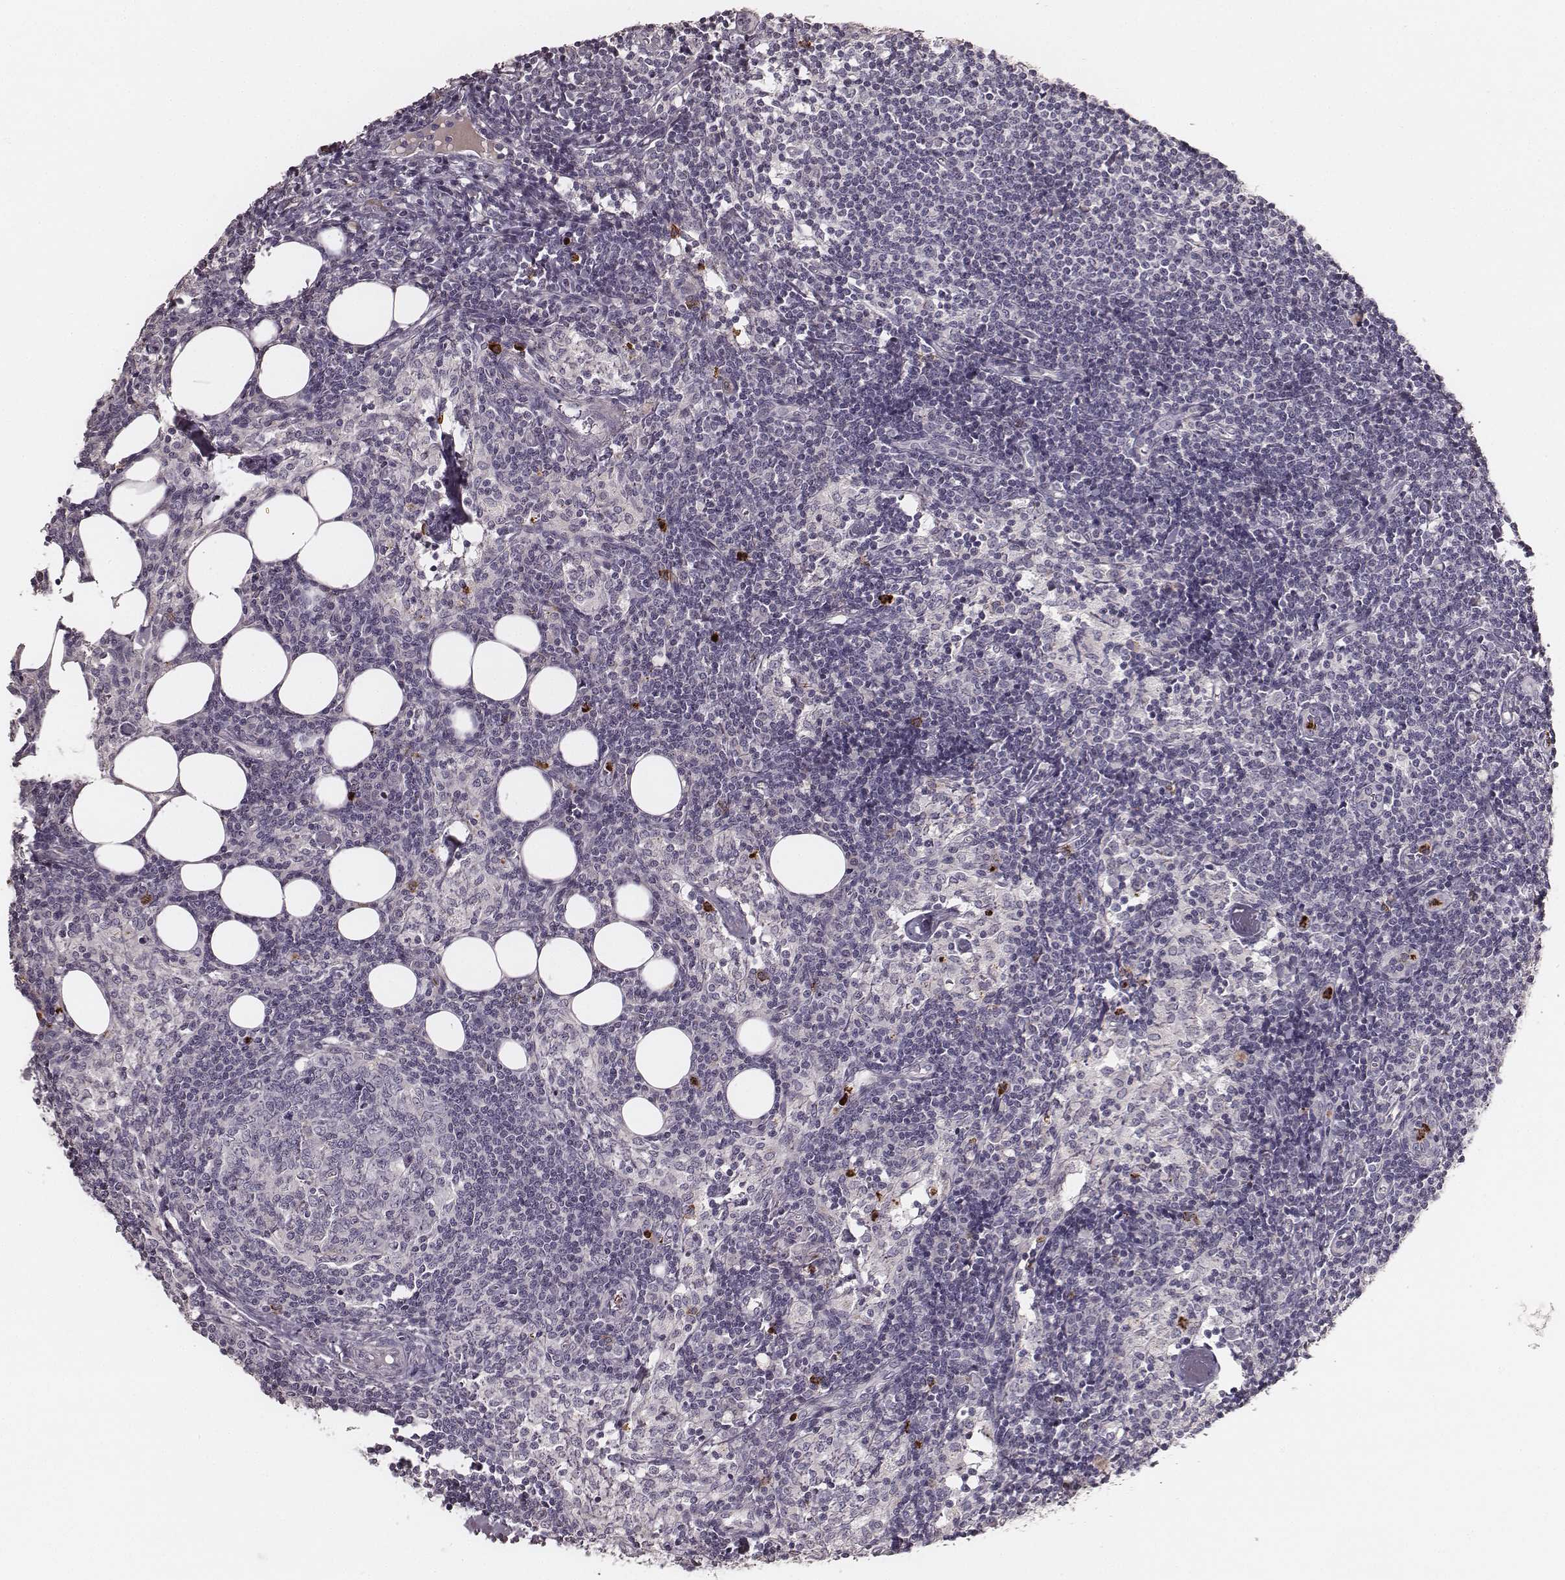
{"staining": {"intensity": "negative", "quantity": "none", "location": "none"}, "tissue": "lymph node", "cell_type": "Germinal center cells", "image_type": "normal", "snomed": [{"axis": "morphology", "description": "Normal tissue, NOS"}, {"axis": "topography", "description": "Lymph node"}], "caption": "High power microscopy photomicrograph of an IHC histopathology image of benign lymph node, revealing no significant positivity in germinal center cells.", "gene": "ABCA7", "patient": {"sex": "female", "age": 52}}